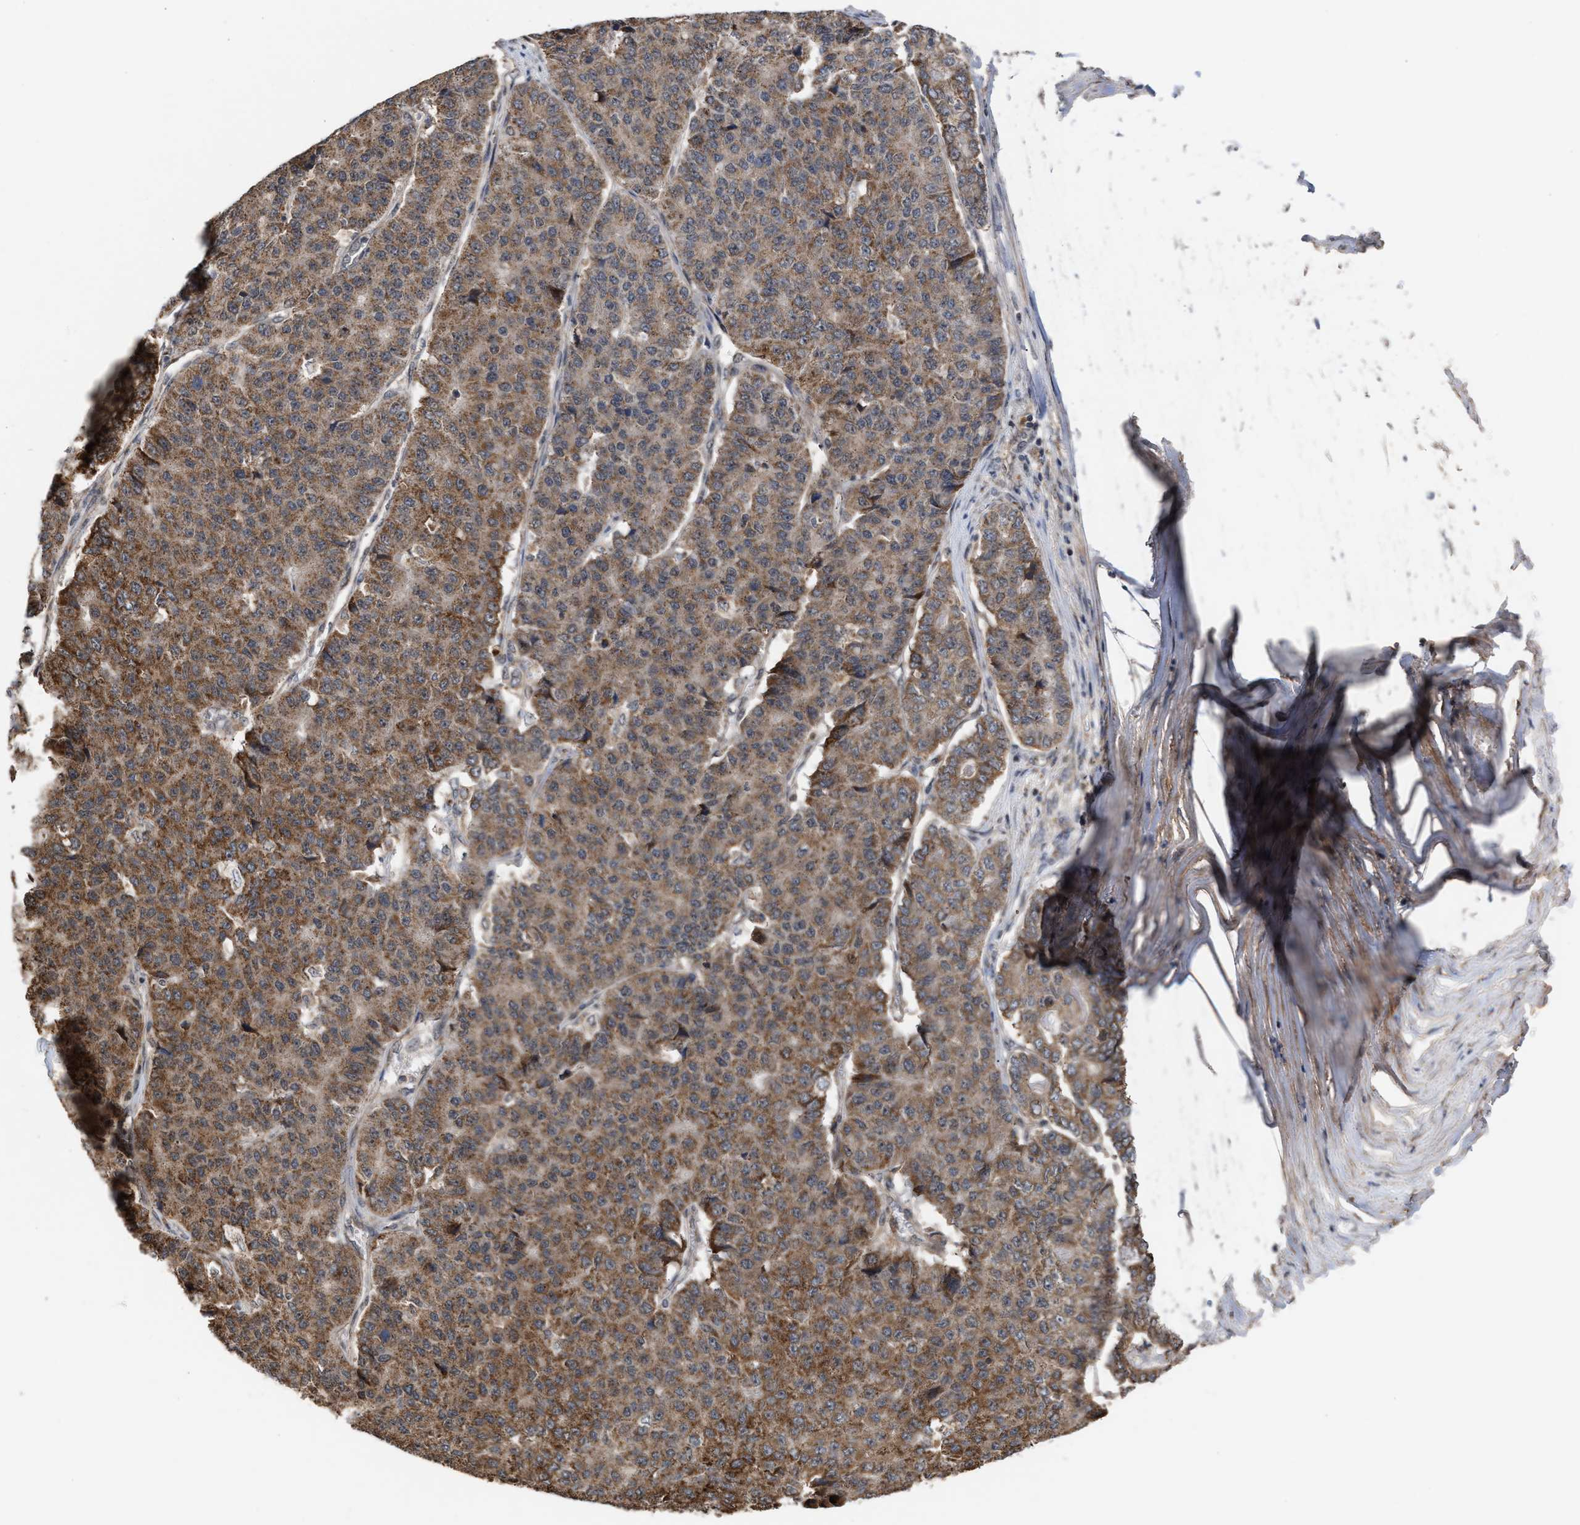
{"staining": {"intensity": "moderate", "quantity": ">75%", "location": "cytoplasmic/membranous"}, "tissue": "pancreatic cancer", "cell_type": "Tumor cells", "image_type": "cancer", "snomed": [{"axis": "morphology", "description": "Adenocarcinoma, NOS"}, {"axis": "topography", "description": "Pancreas"}], "caption": "Human pancreatic cancer (adenocarcinoma) stained with a protein marker exhibits moderate staining in tumor cells.", "gene": "EXOSC2", "patient": {"sex": "male", "age": 50}}